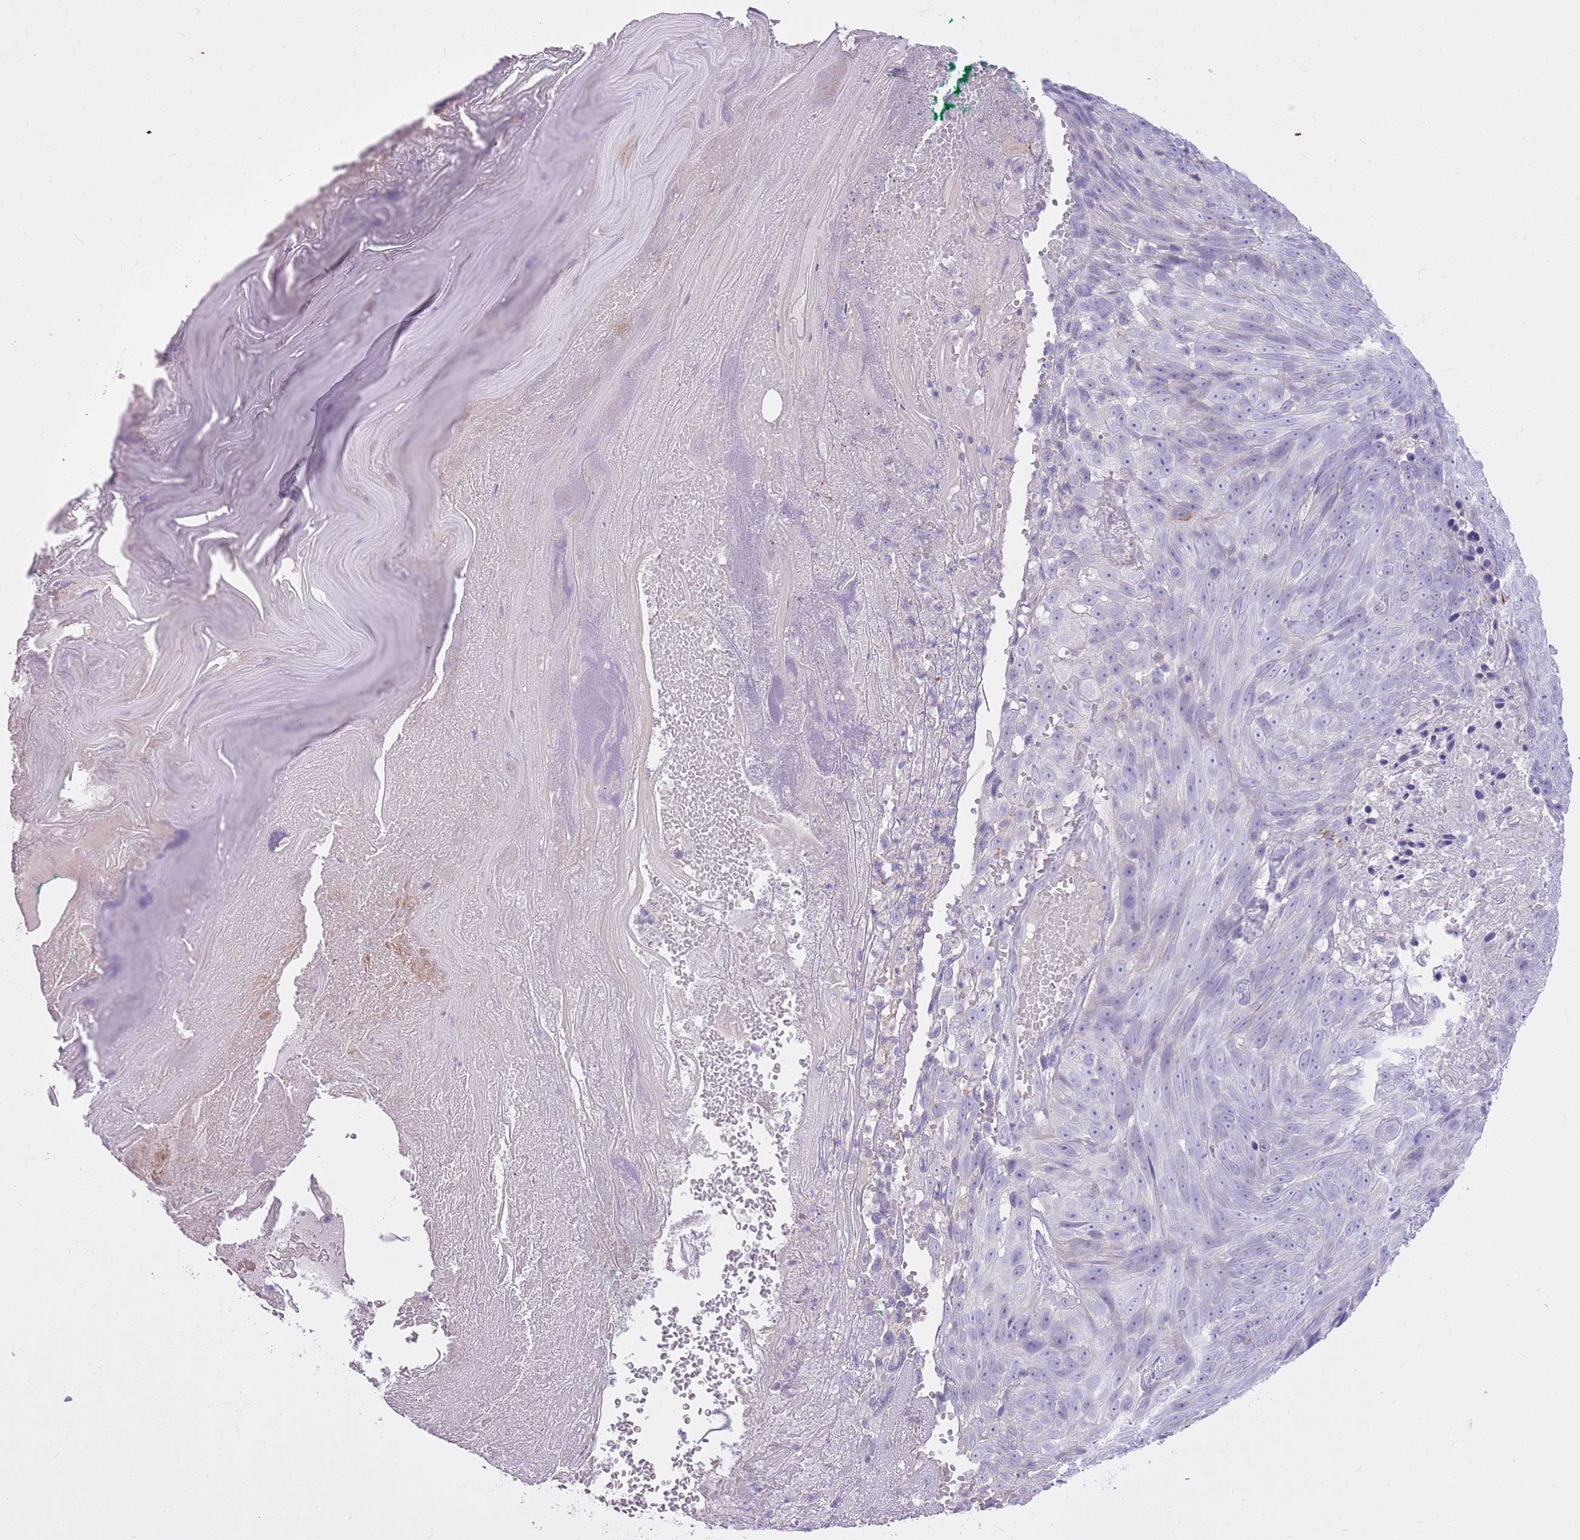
{"staining": {"intensity": "strong", "quantity": "<25%", "location": "cytoplasmic/membranous"}, "tissue": "skin cancer", "cell_type": "Tumor cells", "image_type": "cancer", "snomed": [{"axis": "morphology", "description": "Squamous cell carcinoma, NOS"}, {"axis": "topography", "description": "Skin"}], "caption": "The photomicrograph exhibits a brown stain indicating the presence of a protein in the cytoplasmic/membranous of tumor cells in skin cancer.", "gene": "CNPPD1", "patient": {"sex": "female", "age": 87}}